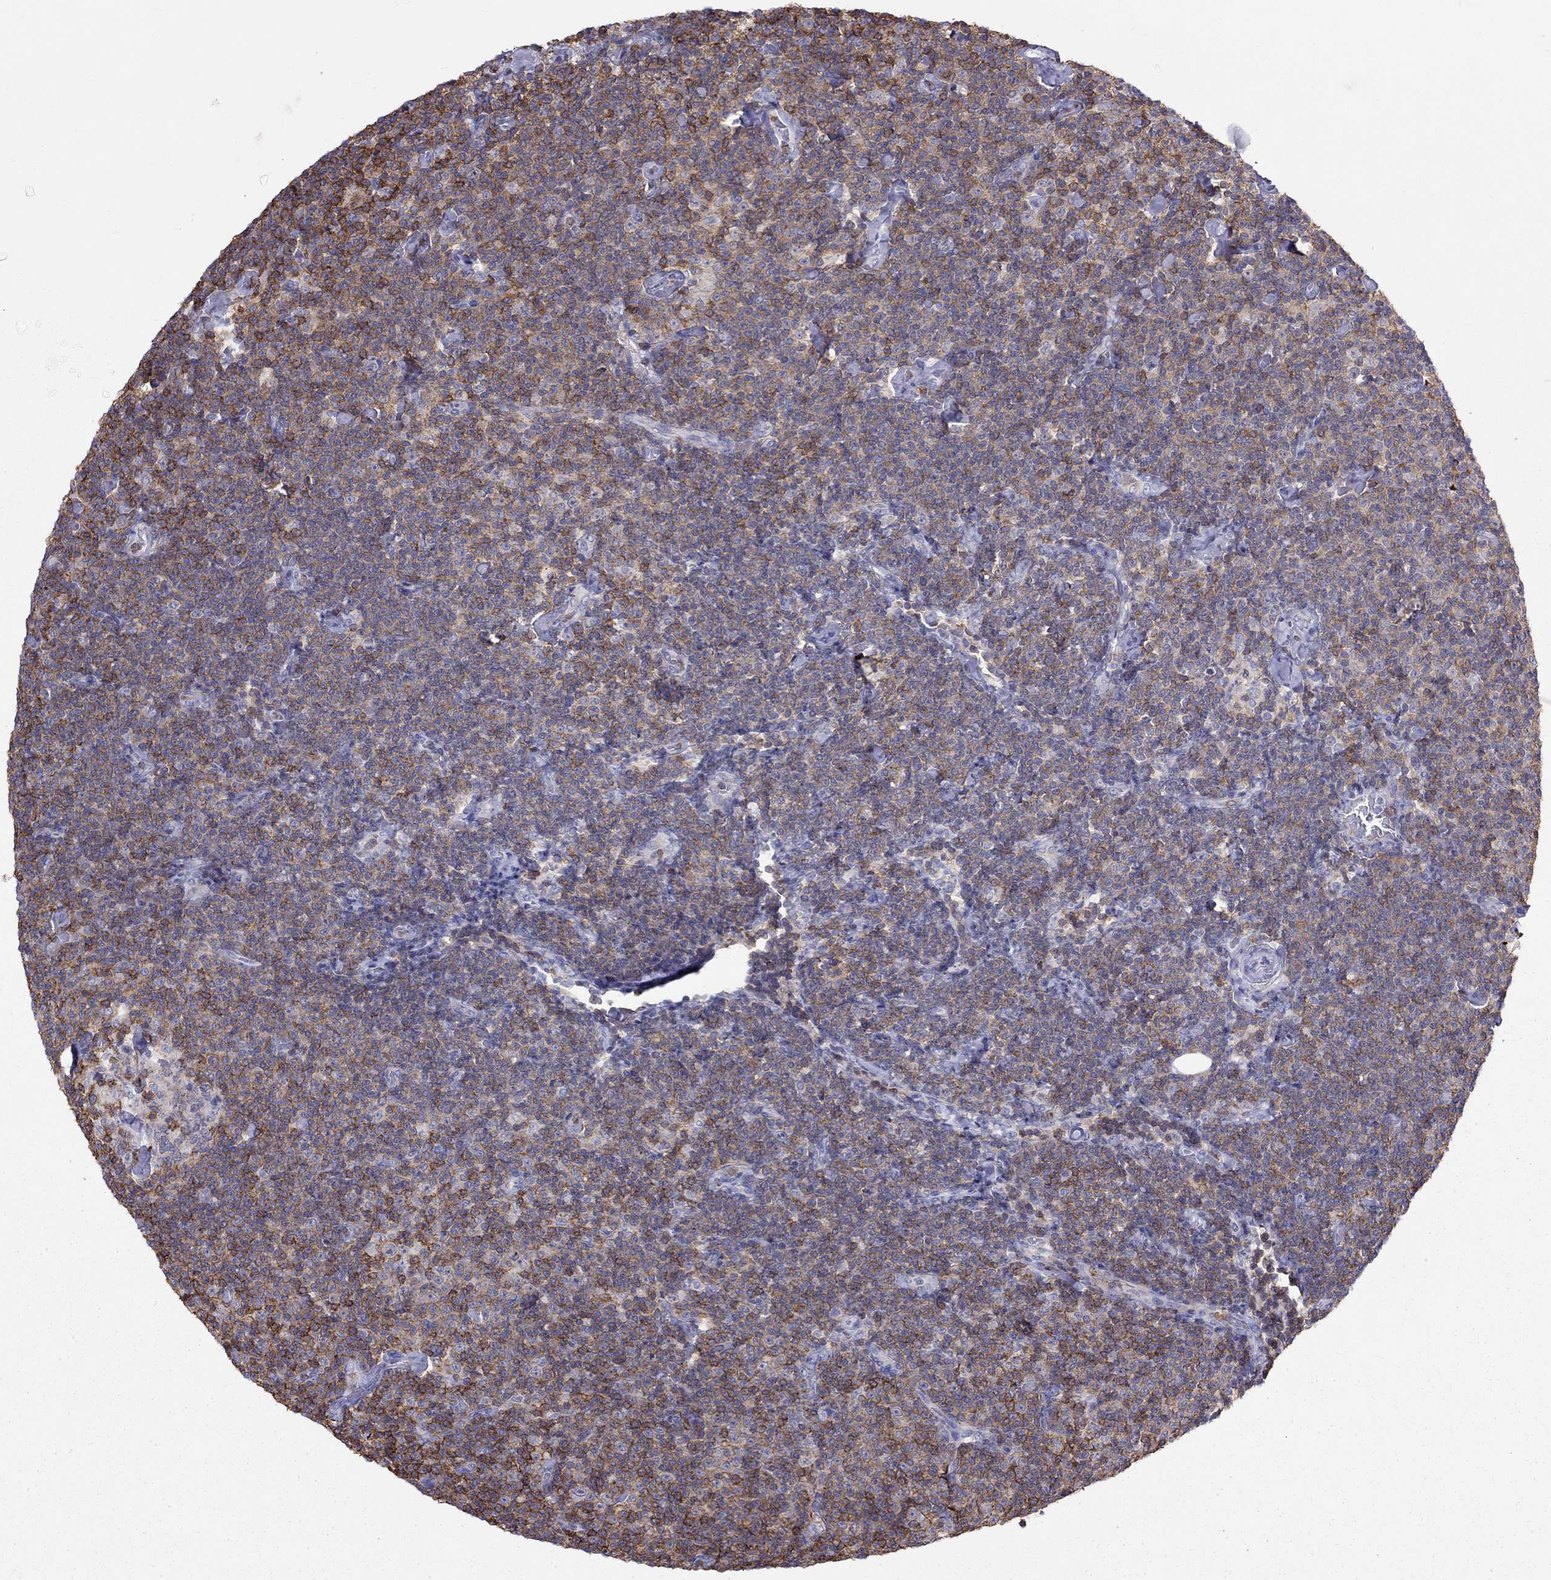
{"staining": {"intensity": "moderate", "quantity": ">75%", "location": "cytoplasmic/membranous"}, "tissue": "lymphoma", "cell_type": "Tumor cells", "image_type": "cancer", "snomed": [{"axis": "morphology", "description": "Malignant lymphoma, non-Hodgkin's type, Low grade"}, {"axis": "topography", "description": "Lymph node"}], "caption": "IHC of human low-grade malignant lymphoma, non-Hodgkin's type demonstrates medium levels of moderate cytoplasmic/membranous positivity in about >75% of tumor cells.", "gene": "MND1", "patient": {"sex": "male", "age": 81}}